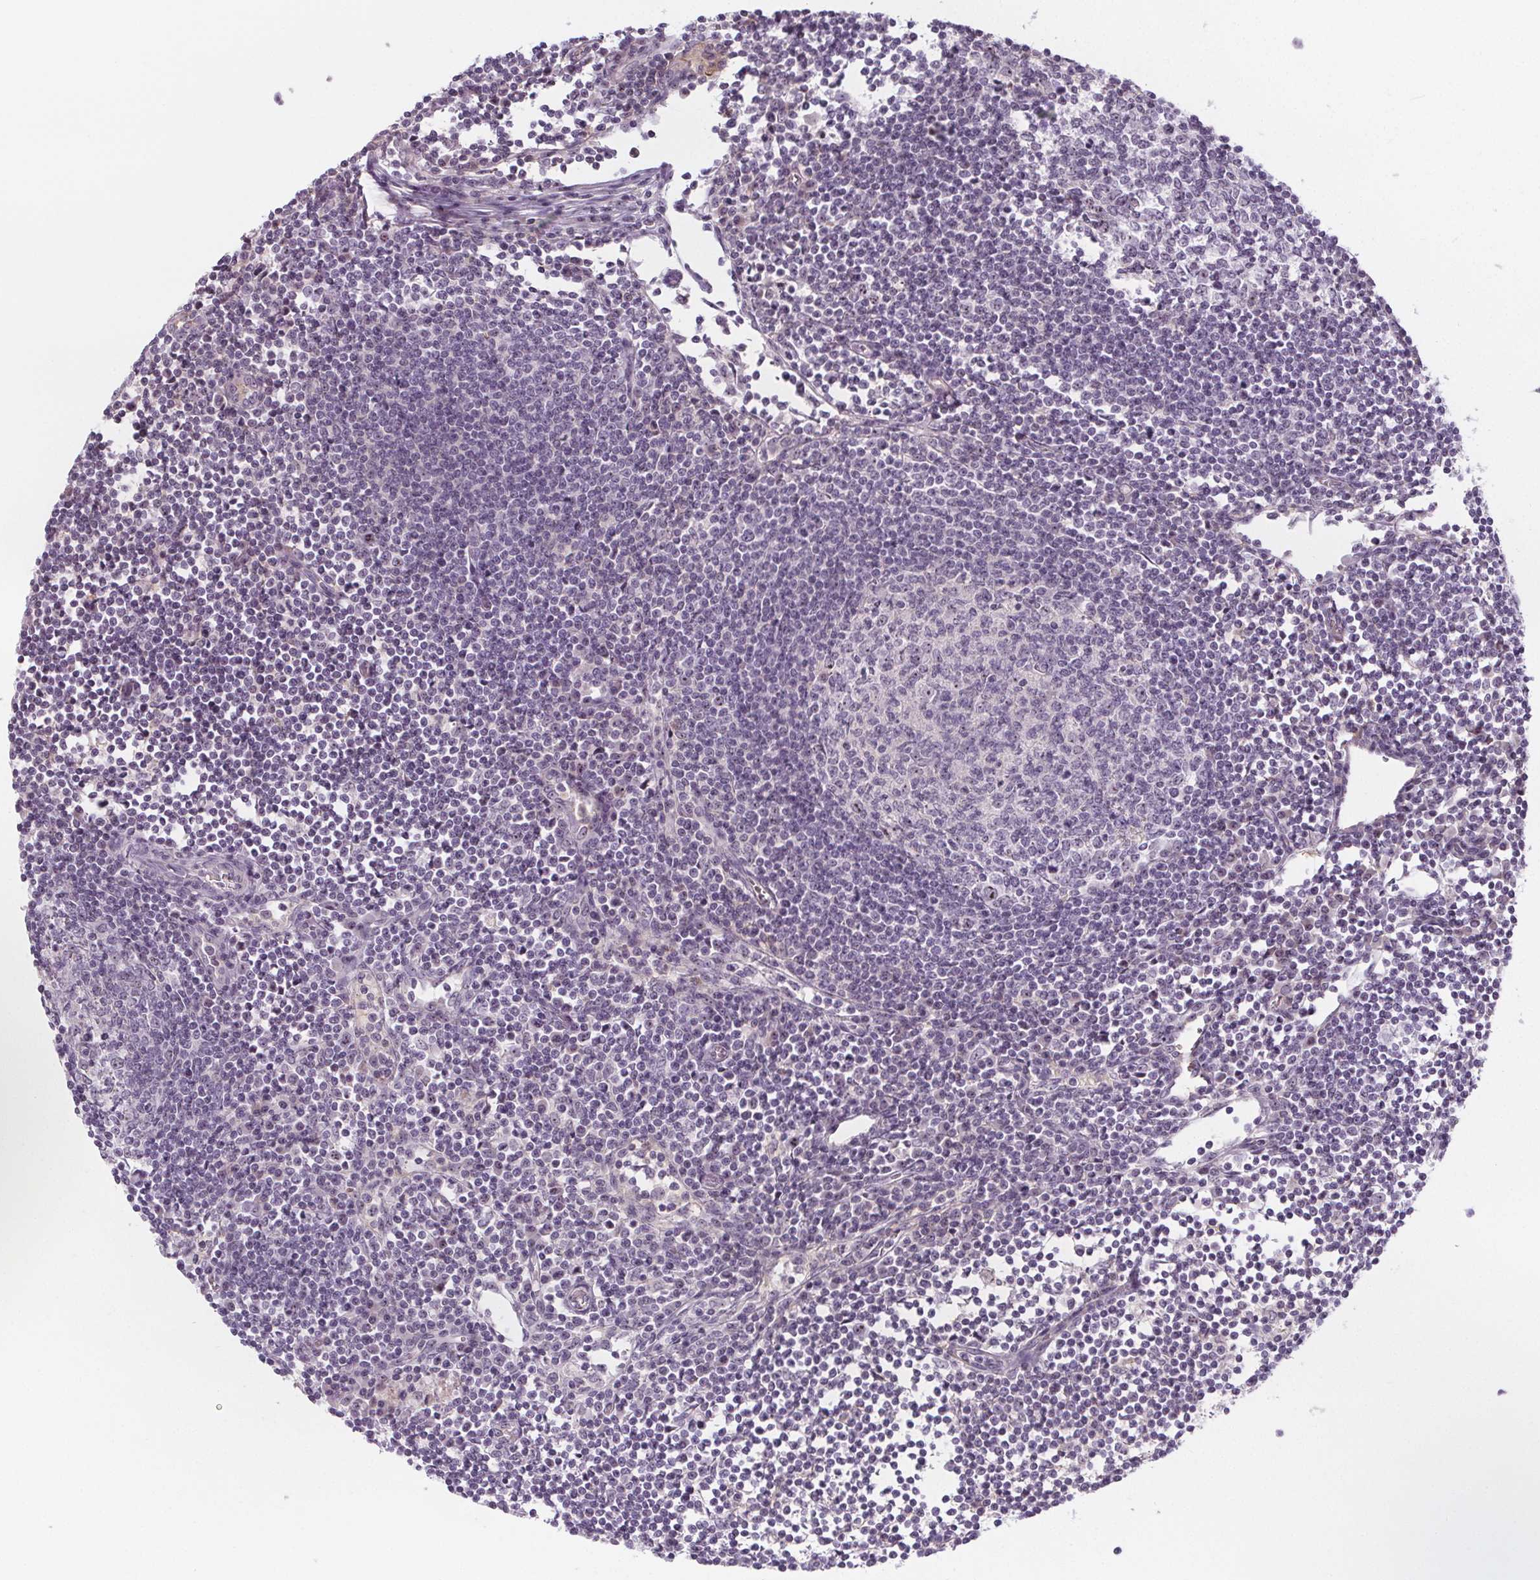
{"staining": {"intensity": "negative", "quantity": "none", "location": "none"}, "tissue": "lymph node", "cell_type": "Germinal center cells", "image_type": "normal", "snomed": [{"axis": "morphology", "description": "Normal tissue, NOS"}, {"axis": "topography", "description": "Lymph node"}], "caption": "A high-resolution image shows immunohistochemistry (IHC) staining of normal lymph node, which shows no significant positivity in germinal center cells.", "gene": "NOLC1", "patient": {"sex": "male", "age": 67}}